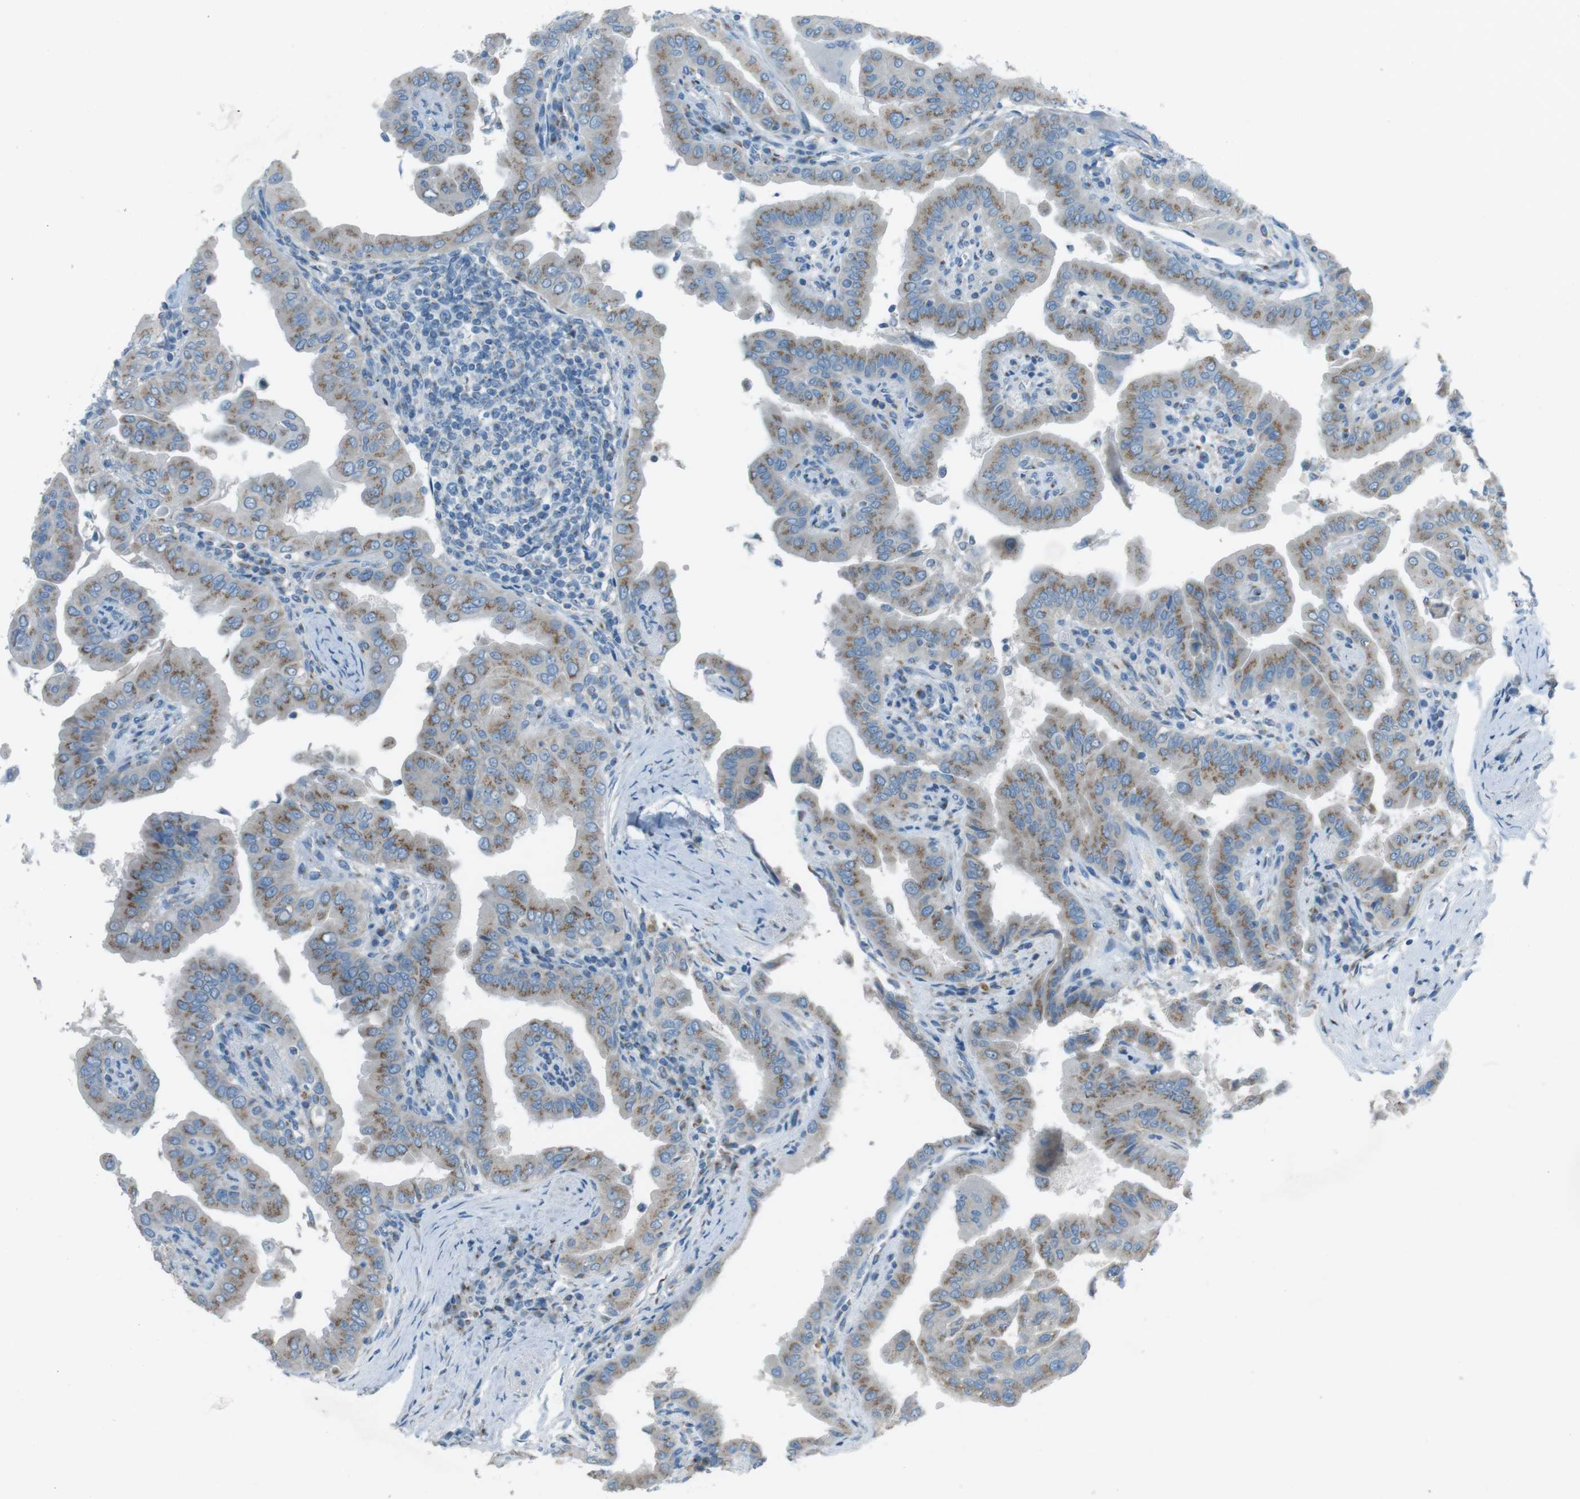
{"staining": {"intensity": "moderate", "quantity": "25%-75%", "location": "cytoplasmic/membranous"}, "tissue": "thyroid cancer", "cell_type": "Tumor cells", "image_type": "cancer", "snomed": [{"axis": "morphology", "description": "Papillary adenocarcinoma, NOS"}, {"axis": "topography", "description": "Thyroid gland"}], "caption": "Human papillary adenocarcinoma (thyroid) stained with a protein marker displays moderate staining in tumor cells.", "gene": "TXNDC15", "patient": {"sex": "male", "age": 33}}